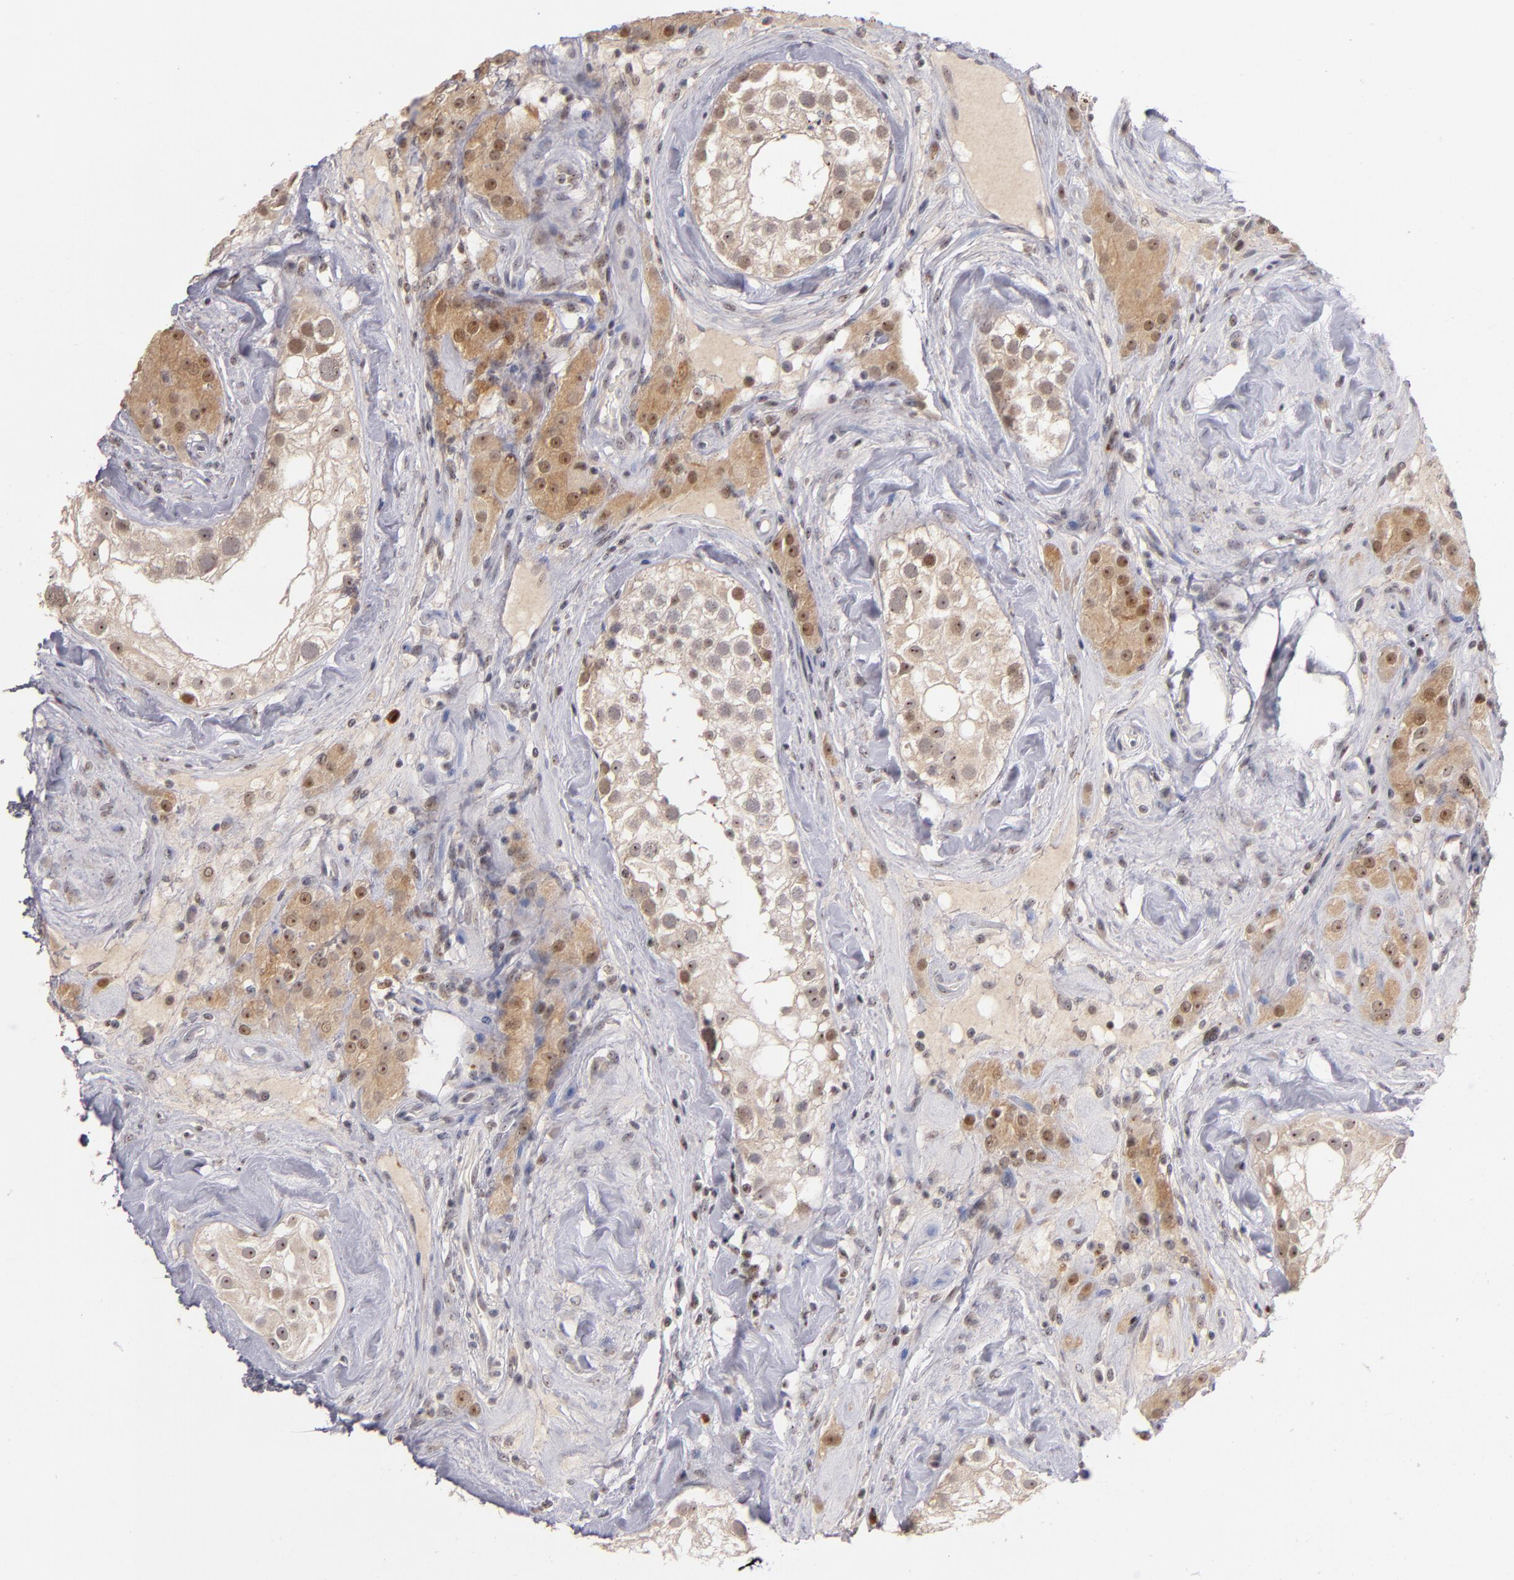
{"staining": {"intensity": "weak", "quantity": ">75%", "location": "cytoplasmic/membranous,nuclear"}, "tissue": "testis", "cell_type": "Cells in seminiferous ducts", "image_type": "normal", "snomed": [{"axis": "morphology", "description": "Normal tissue, NOS"}, {"axis": "topography", "description": "Testis"}], "caption": "DAB (3,3'-diaminobenzidine) immunohistochemical staining of unremarkable human testis displays weak cytoplasmic/membranous,nuclear protein staining in about >75% of cells in seminiferous ducts.", "gene": "PCNX4", "patient": {"sex": "male", "age": 46}}